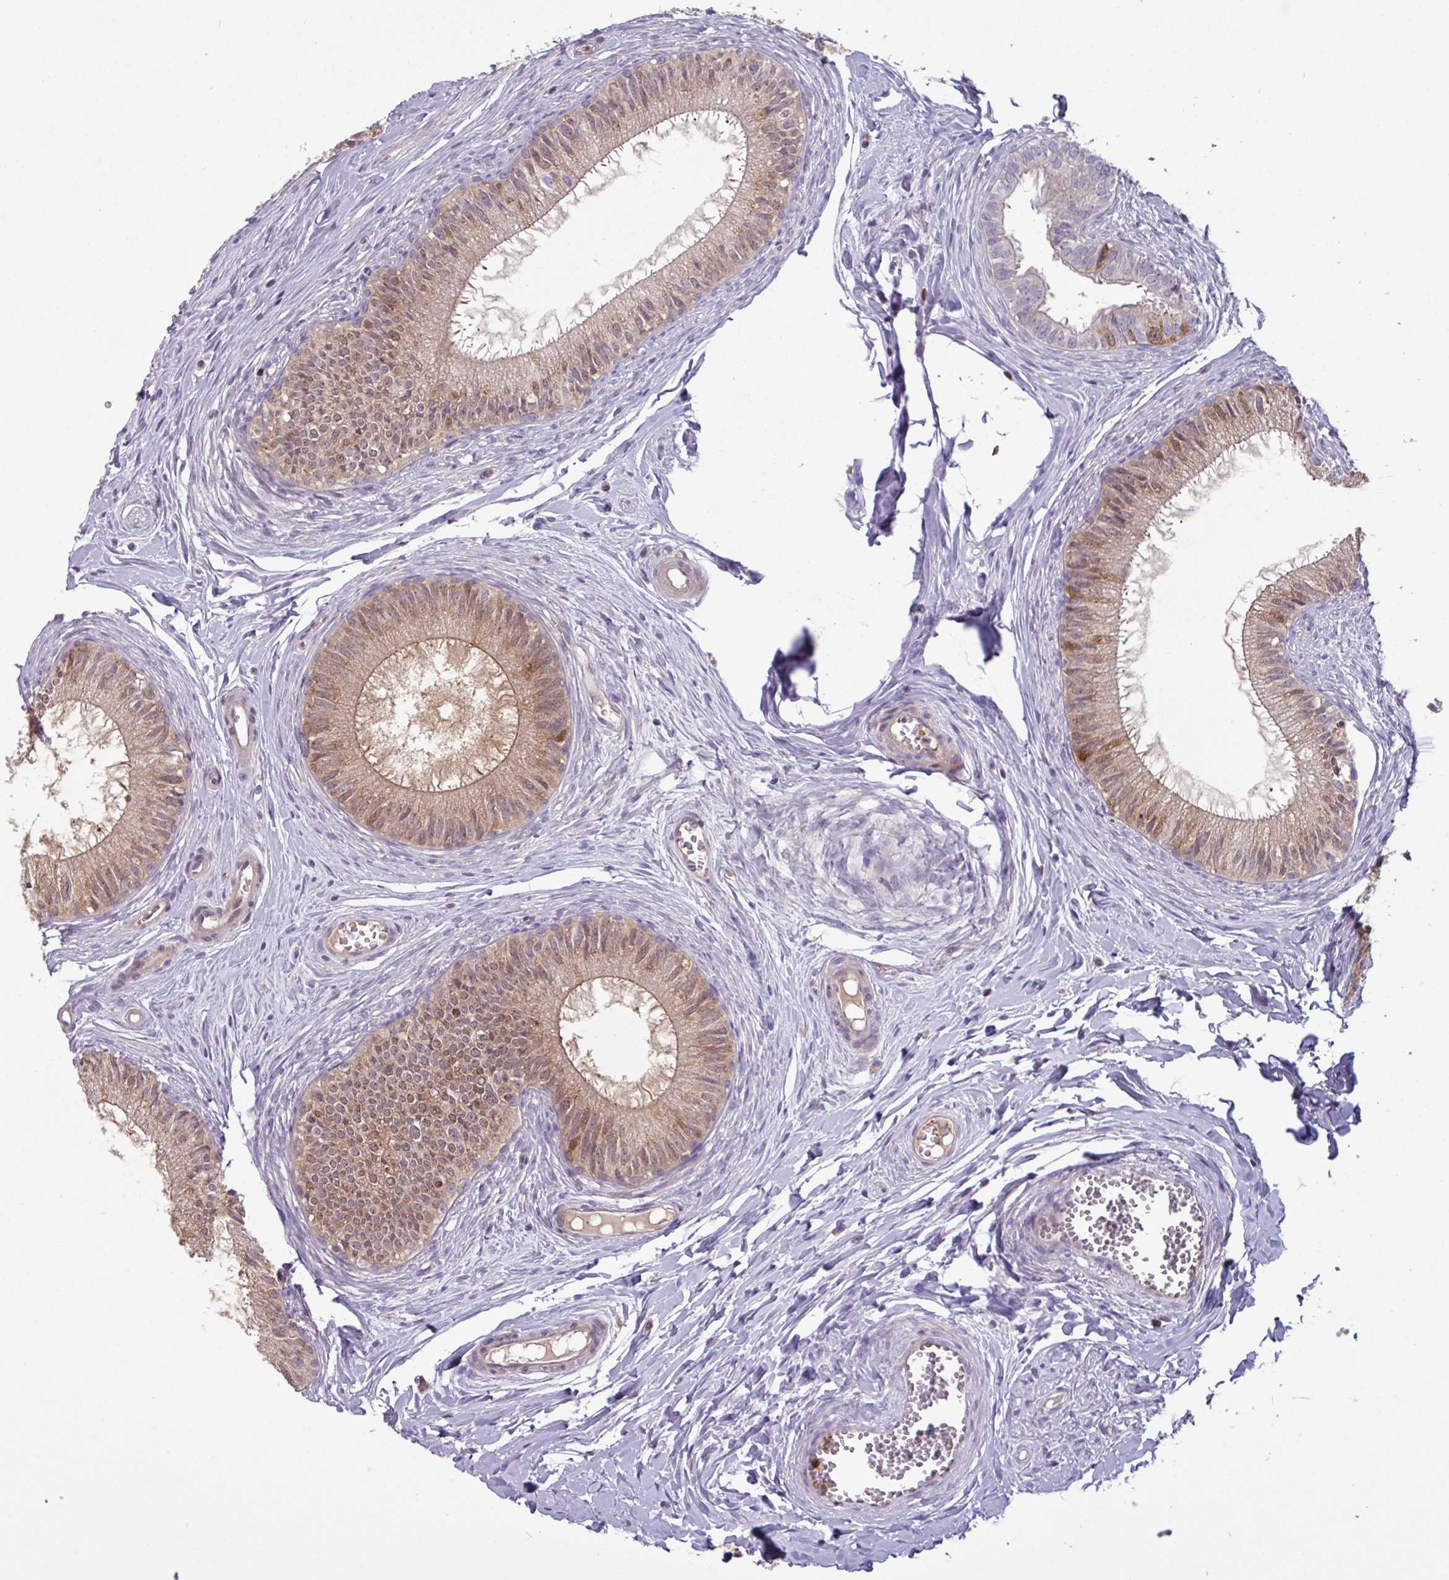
{"staining": {"intensity": "moderate", "quantity": ">75%", "location": "cytoplasmic/membranous,nuclear"}, "tissue": "epididymis", "cell_type": "Glandular cells", "image_type": "normal", "snomed": [{"axis": "morphology", "description": "Normal tissue, NOS"}, {"axis": "topography", "description": "Epididymis"}], "caption": "High-magnification brightfield microscopy of benign epididymis stained with DAB (3,3'-diaminobenzidine) (brown) and counterstained with hematoxylin (blue). glandular cells exhibit moderate cytoplasmic/membranous,nuclear positivity is present in about>75% of cells.", "gene": "SEC61G", "patient": {"sex": "male", "age": 25}}